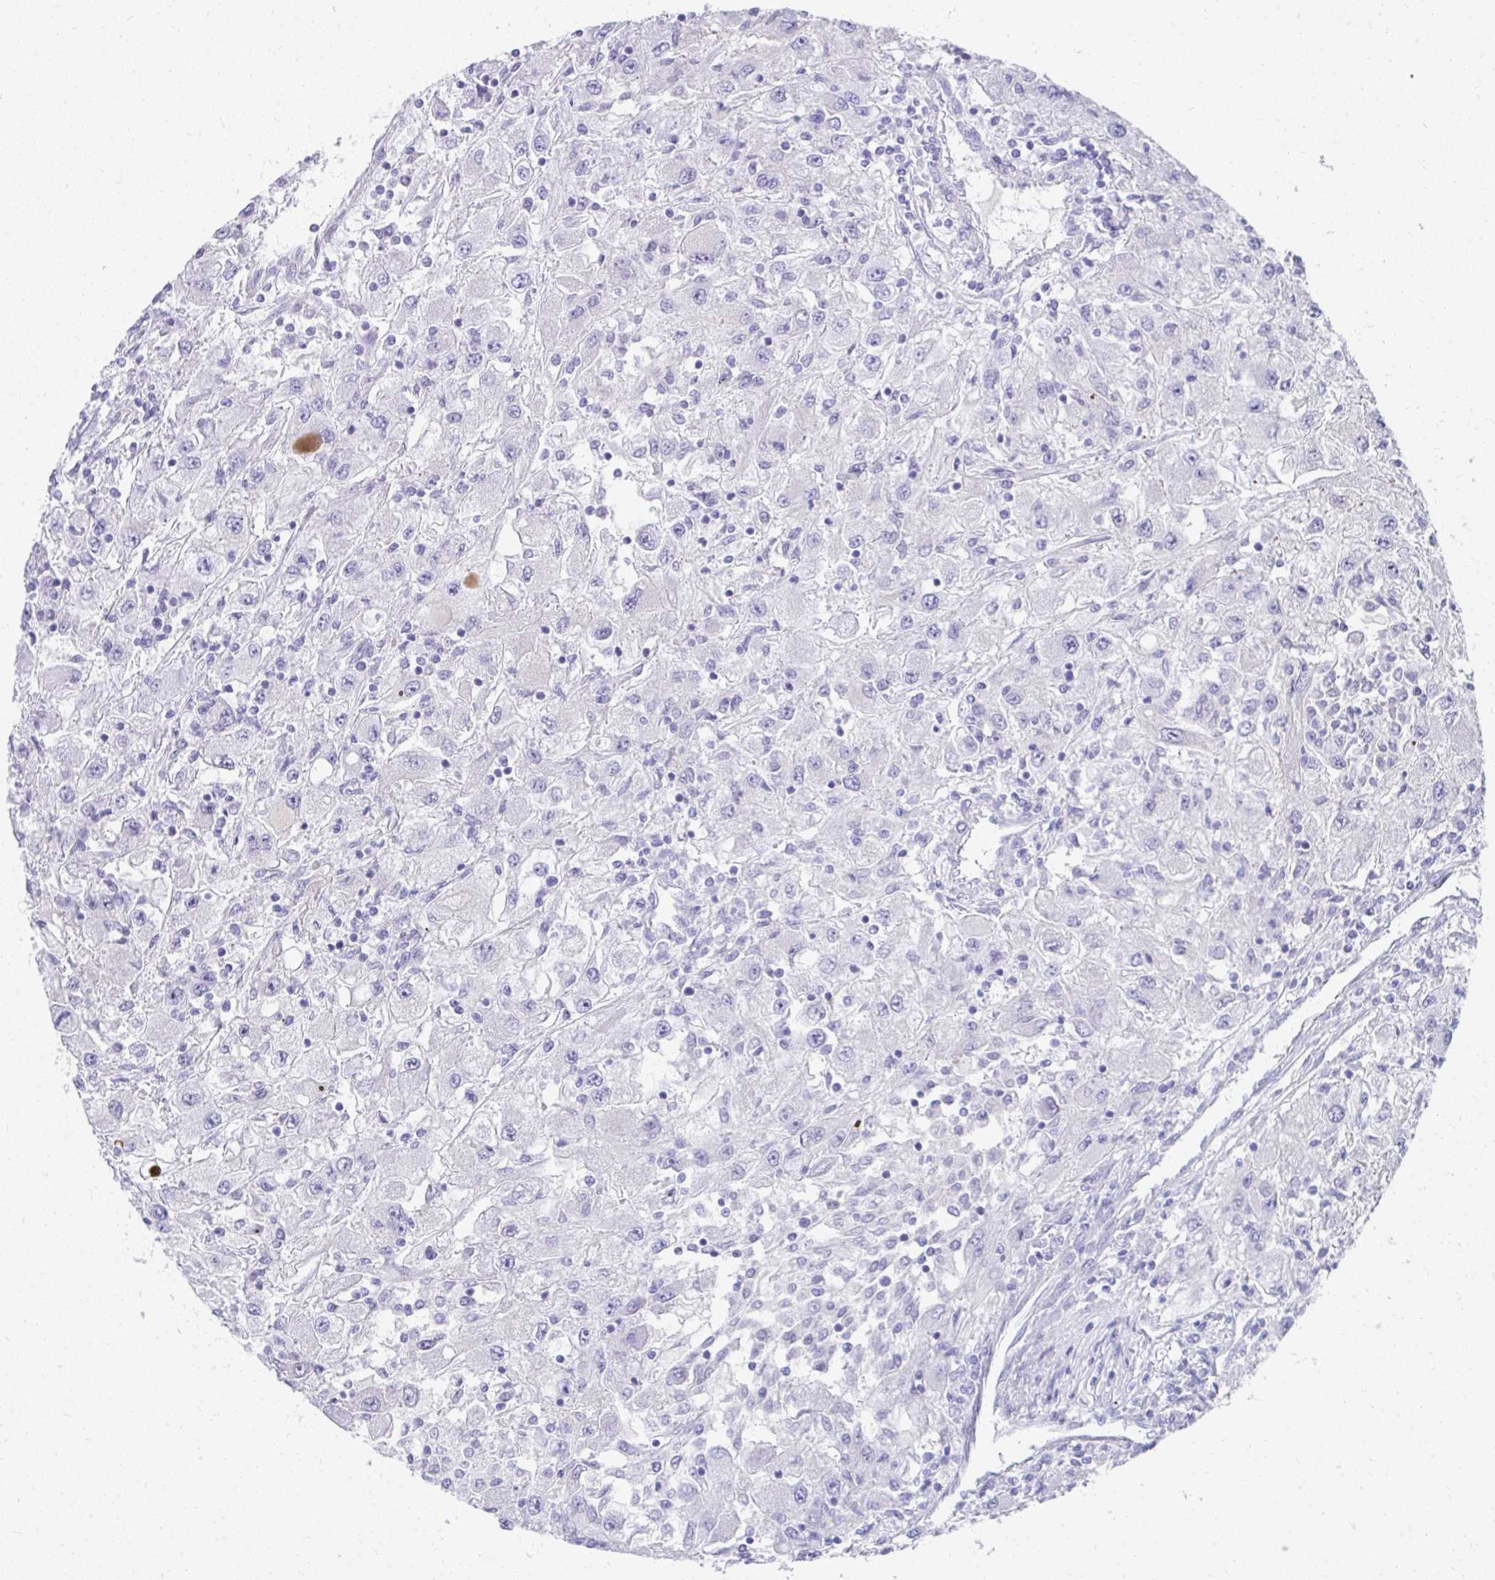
{"staining": {"intensity": "negative", "quantity": "none", "location": "none"}, "tissue": "renal cancer", "cell_type": "Tumor cells", "image_type": "cancer", "snomed": [{"axis": "morphology", "description": "Adenocarcinoma, NOS"}, {"axis": "topography", "description": "Kidney"}], "caption": "Tumor cells show no significant expression in adenocarcinoma (renal).", "gene": "TNNT1", "patient": {"sex": "female", "age": 67}}